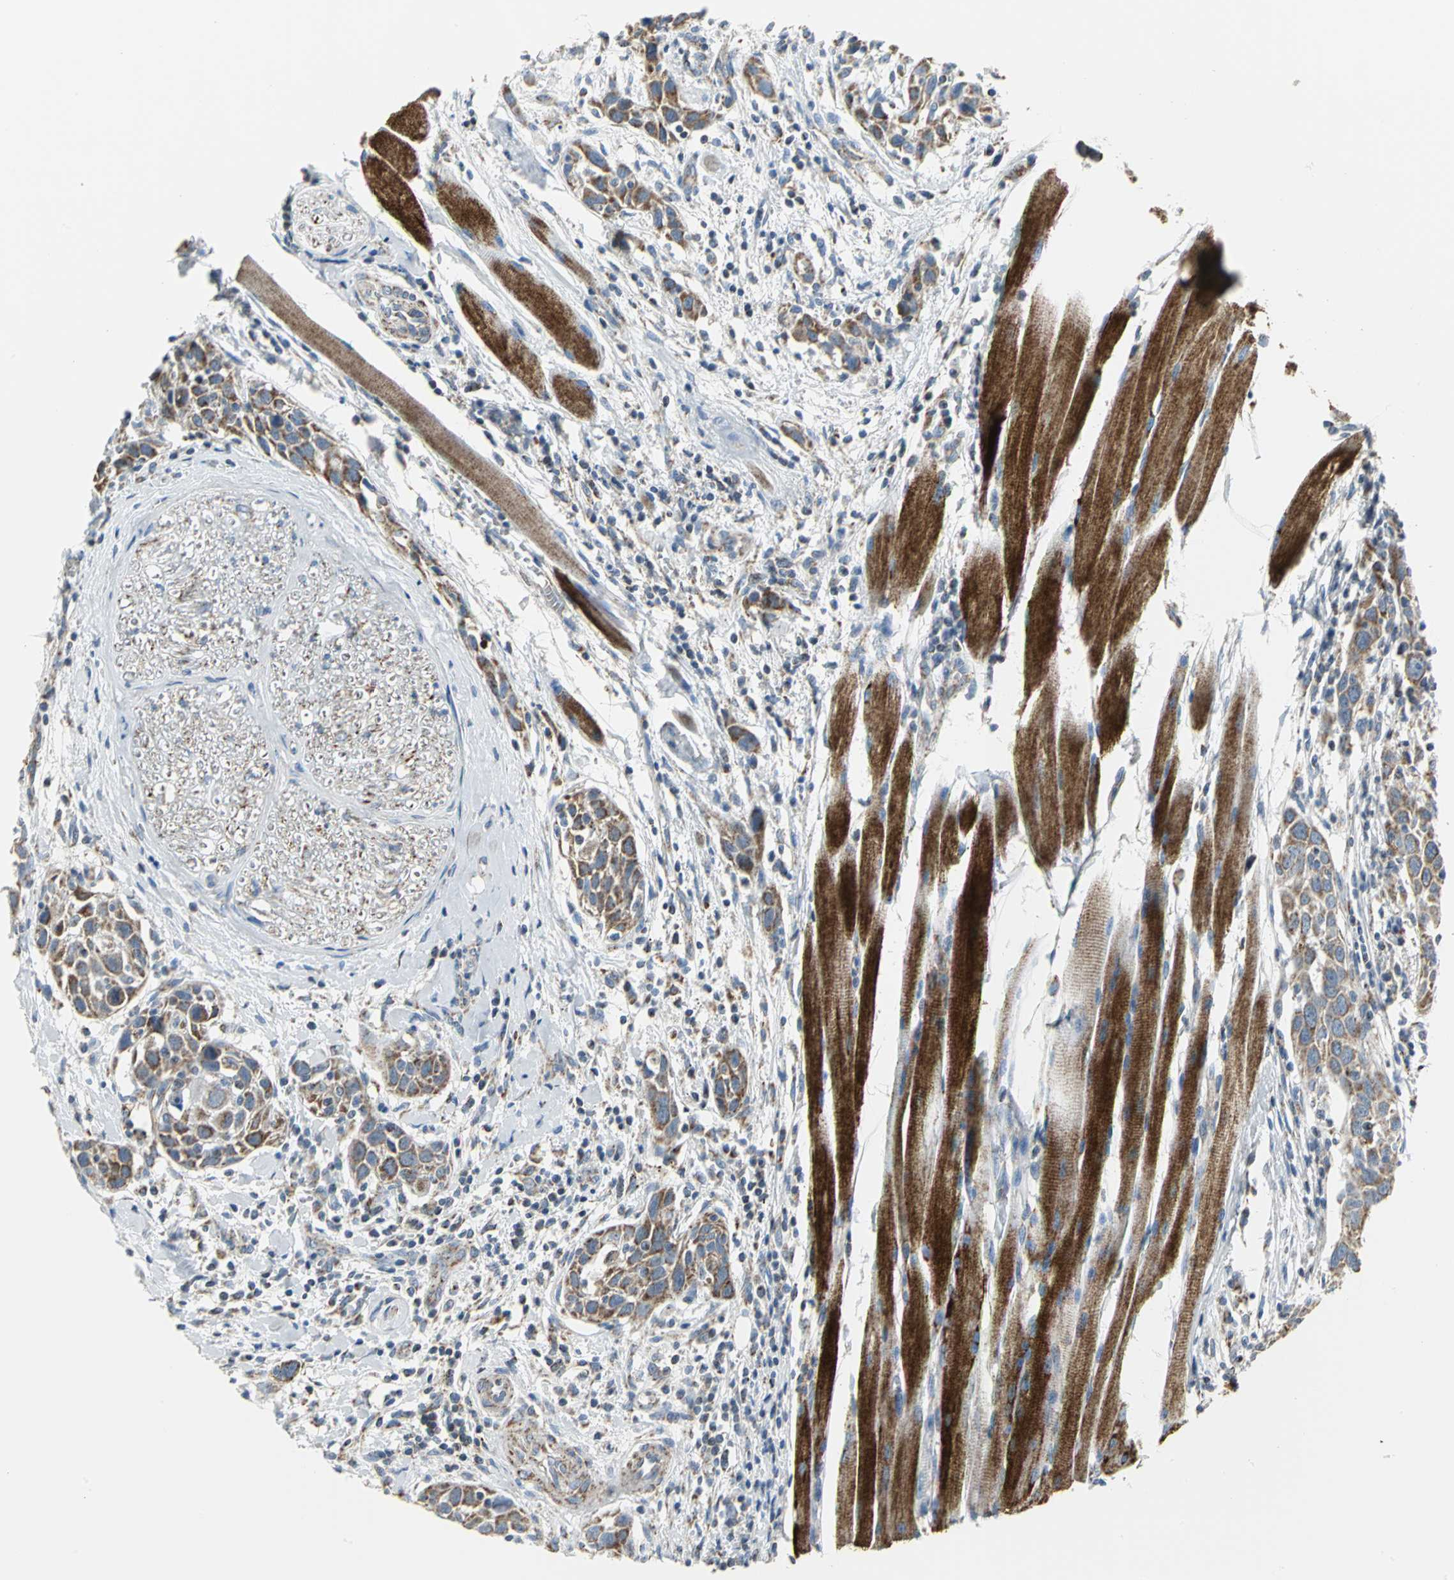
{"staining": {"intensity": "moderate", "quantity": "25%-75%", "location": "cytoplasmic/membranous"}, "tissue": "head and neck cancer", "cell_type": "Tumor cells", "image_type": "cancer", "snomed": [{"axis": "morphology", "description": "Normal tissue, NOS"}, {"axis": "morphology", "description": "Squamous cell carcinoma, NOS"}, {"axis": "topography", "description": "Oral tissue"}, {"axis": "topography", "description": "Head-Neck"}], "caption": "Tumor cells display medium levels of moderate cytoplasmic/membranous staining in approximately 25%-75% of cells in human head and neck cancer.", "gene": "NTRK1", "patient": {"sex": "female", "age": 50}}